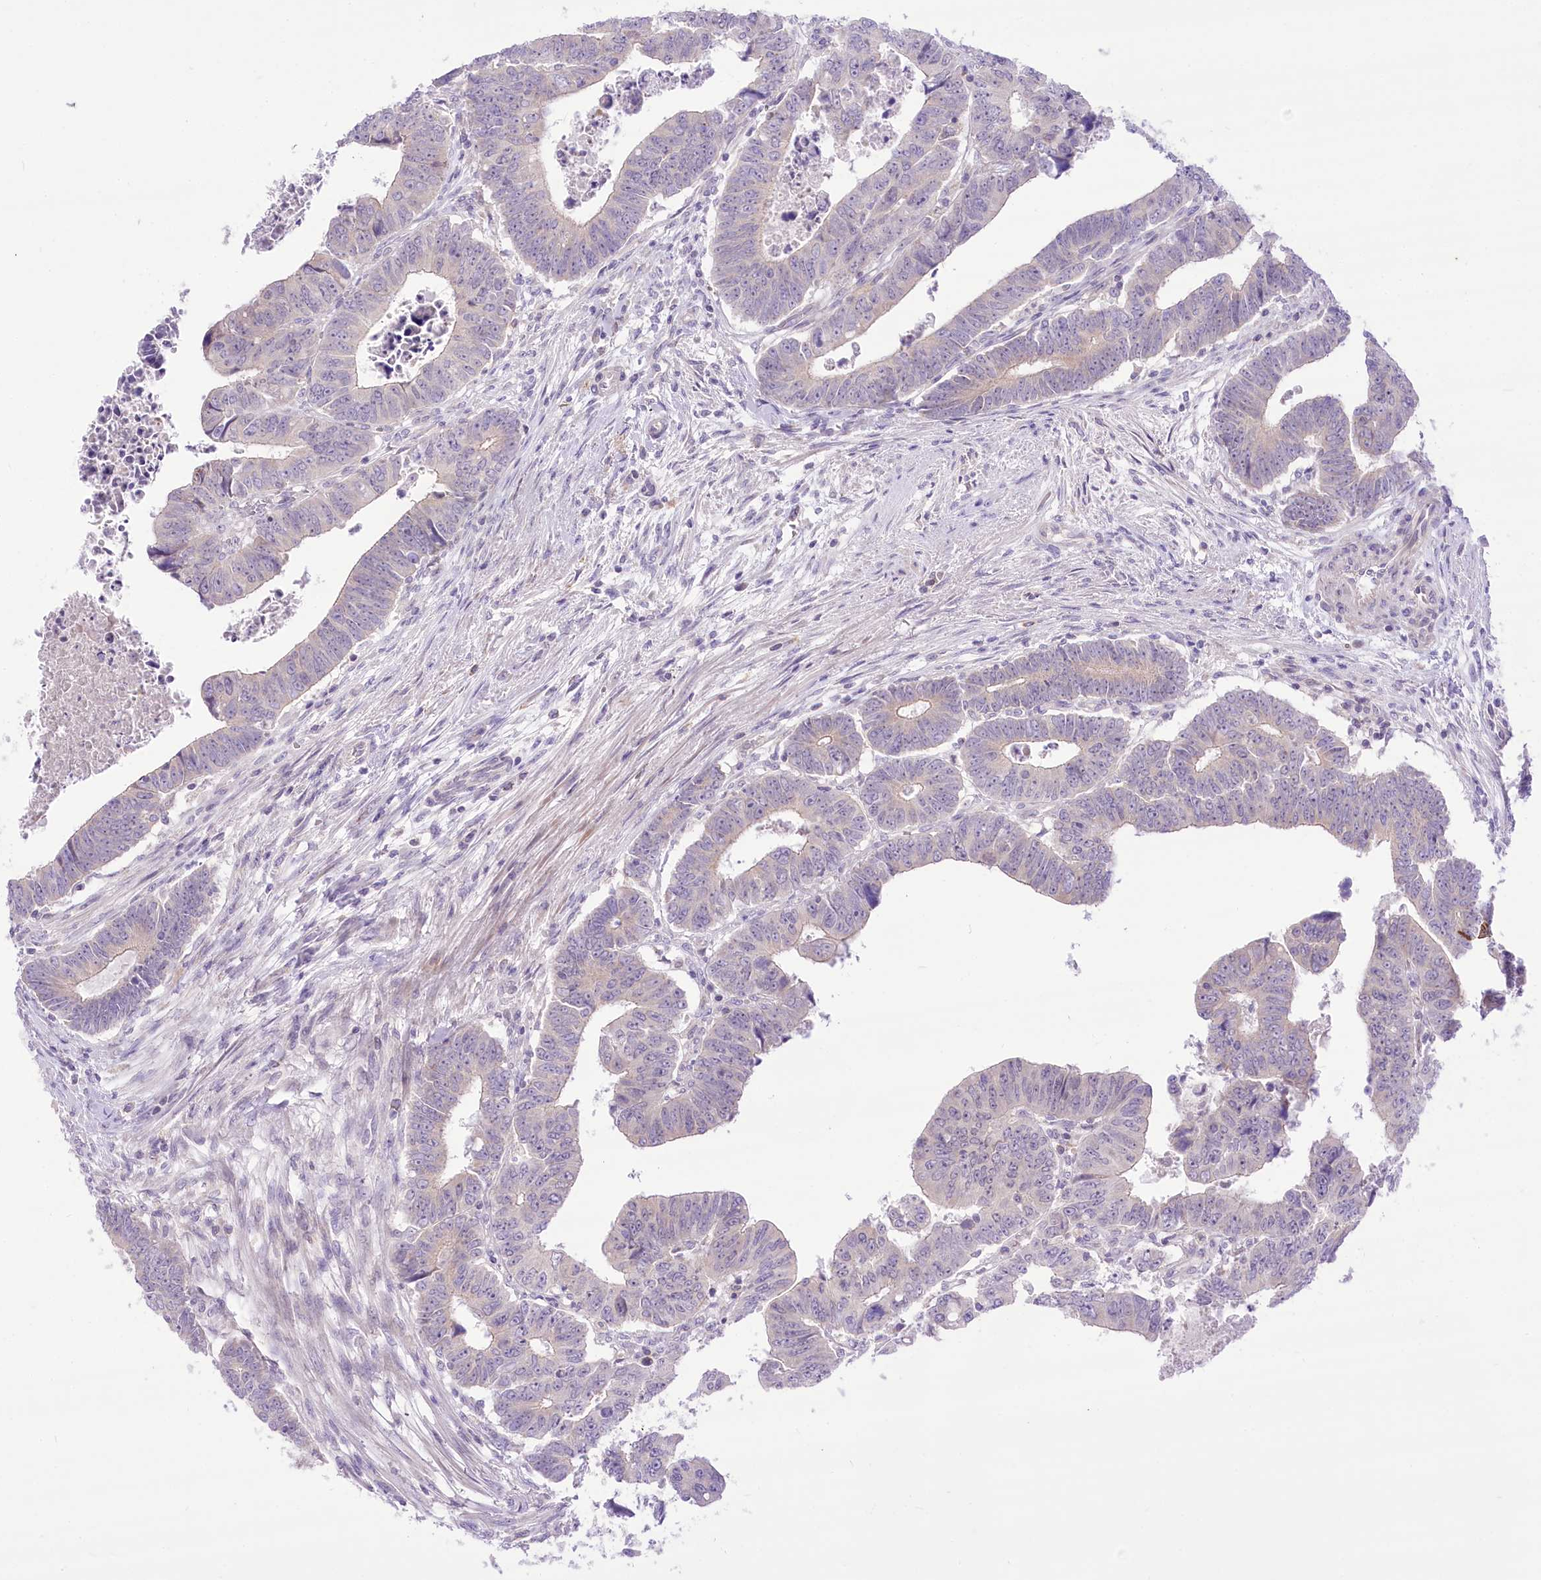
{"staining": {"intensity": "negative", "quantity": "none", "location": "none"}, "tissue": "colorectal cancer", "cell_type": "Tumor cells", "image_type": "cancer", "snomed": [{"axis": "morphology", "description": "Normal tissue, NOS"}, {"axis": "morphology", "description": "Adenocarcinoma, NOS"}, {"axis": "topography", "description": "Rectum"}], "caption": "Tumor cells show no significant protein positivity in adenocarcinoma (colorectal). Nuclei are stained in blue.", "gene": "HELT", "patient": {"sex": "female", "age": 65}}